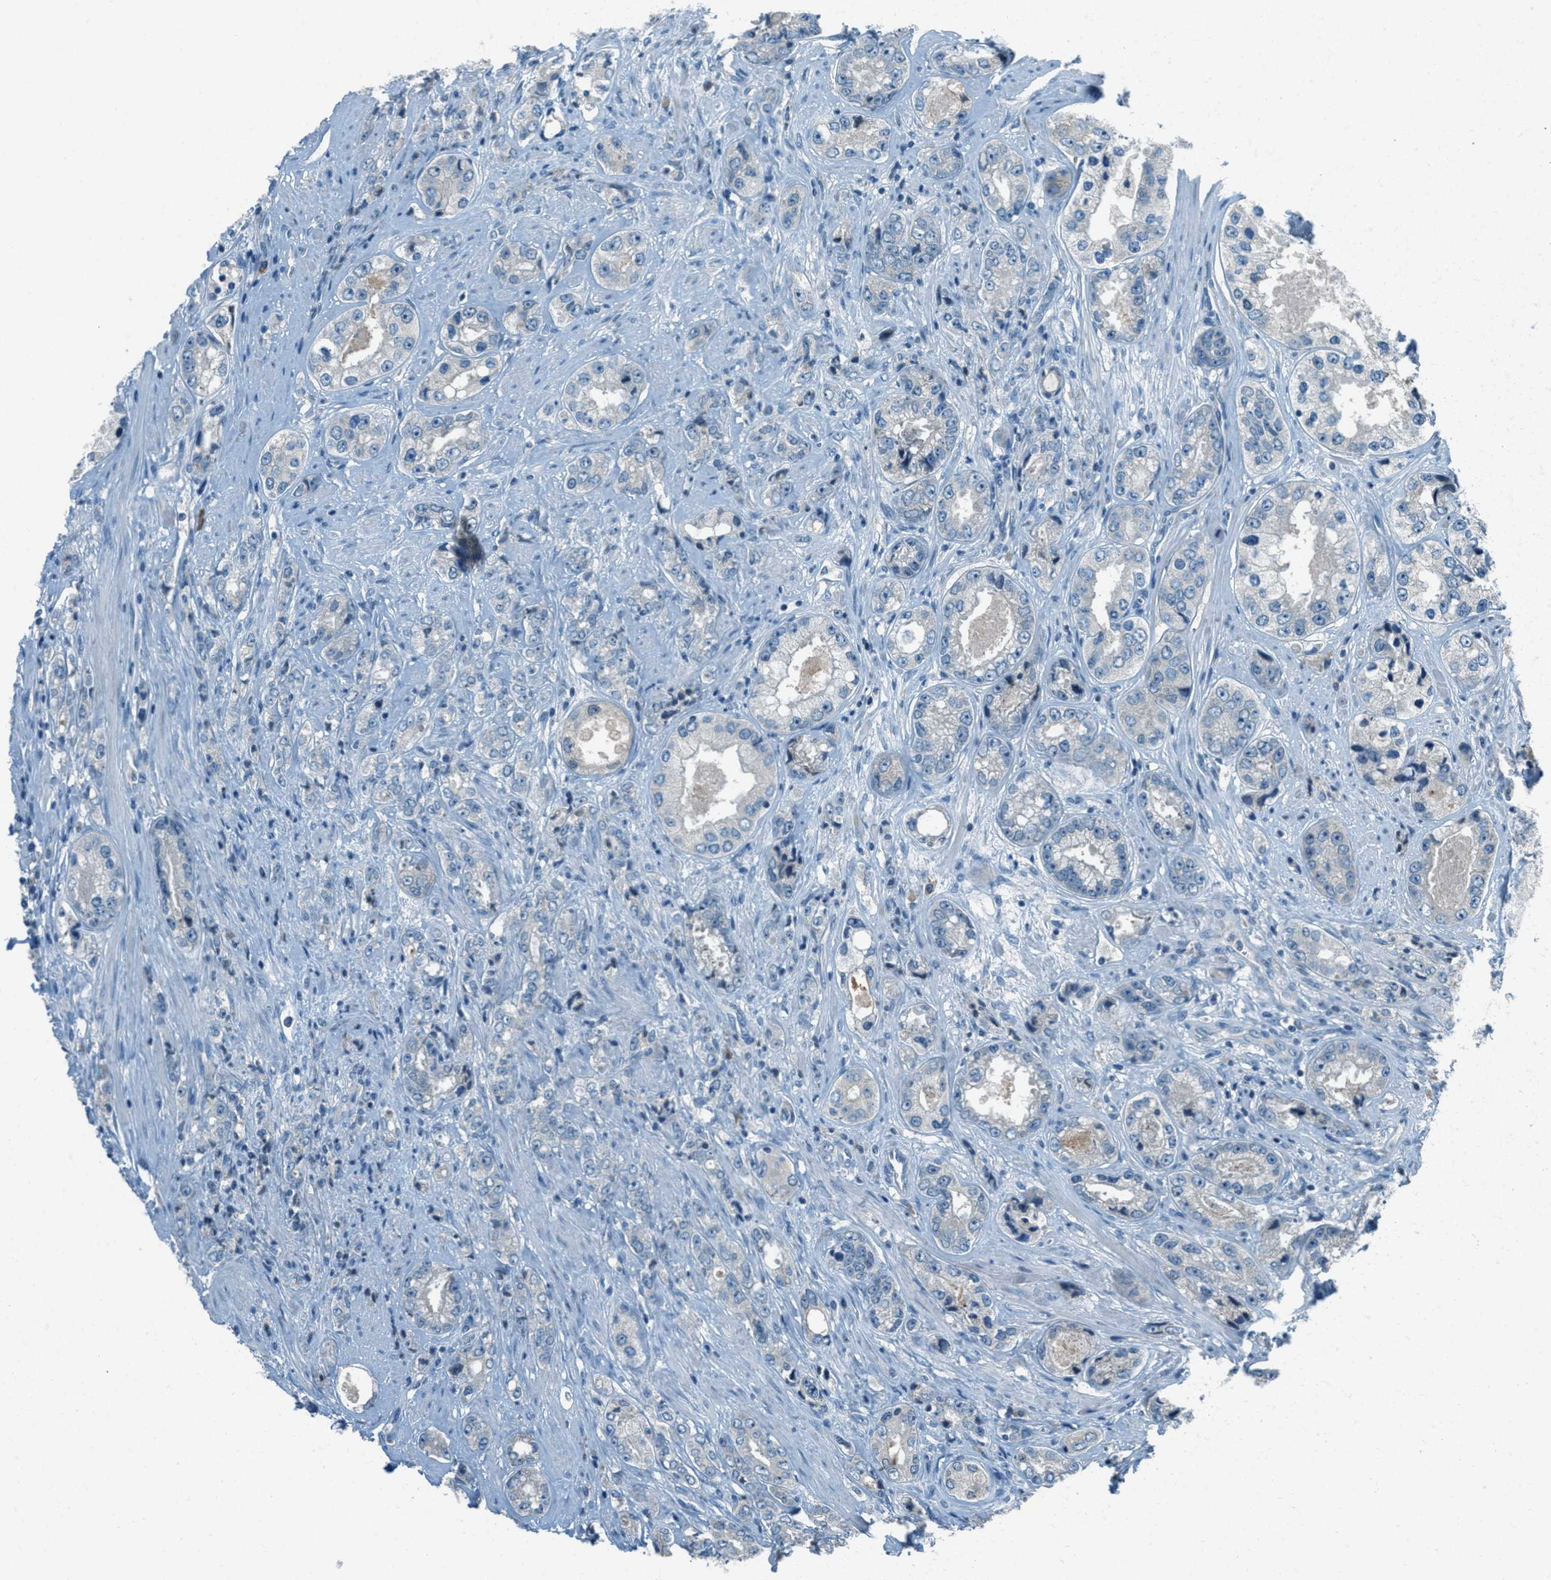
{"staining": {"intensity": "negative", "quantity": "none", "location": "none"}, "tissue": "prostate cancer", "cell_type": "Tumor cells", "image_type": "cancer", "snomed": [{"axis": "morphology", "description": "Adenocarcinoma, High grade"}, {"axis": "topography", "description": "Prostate"}], "caption": "A micrograph of human prostate adenocarcinoma (high-grade) is negative for staining in tumor cells. (Stains: DAB (3,3'-diaminobenzidine) immunohistochemistry with hematoxylin counter stain, Microscopy: brightfield microscopy at high magnification).", "gene": "MSLN", "patient": {"sex": "male", "age": 61}}